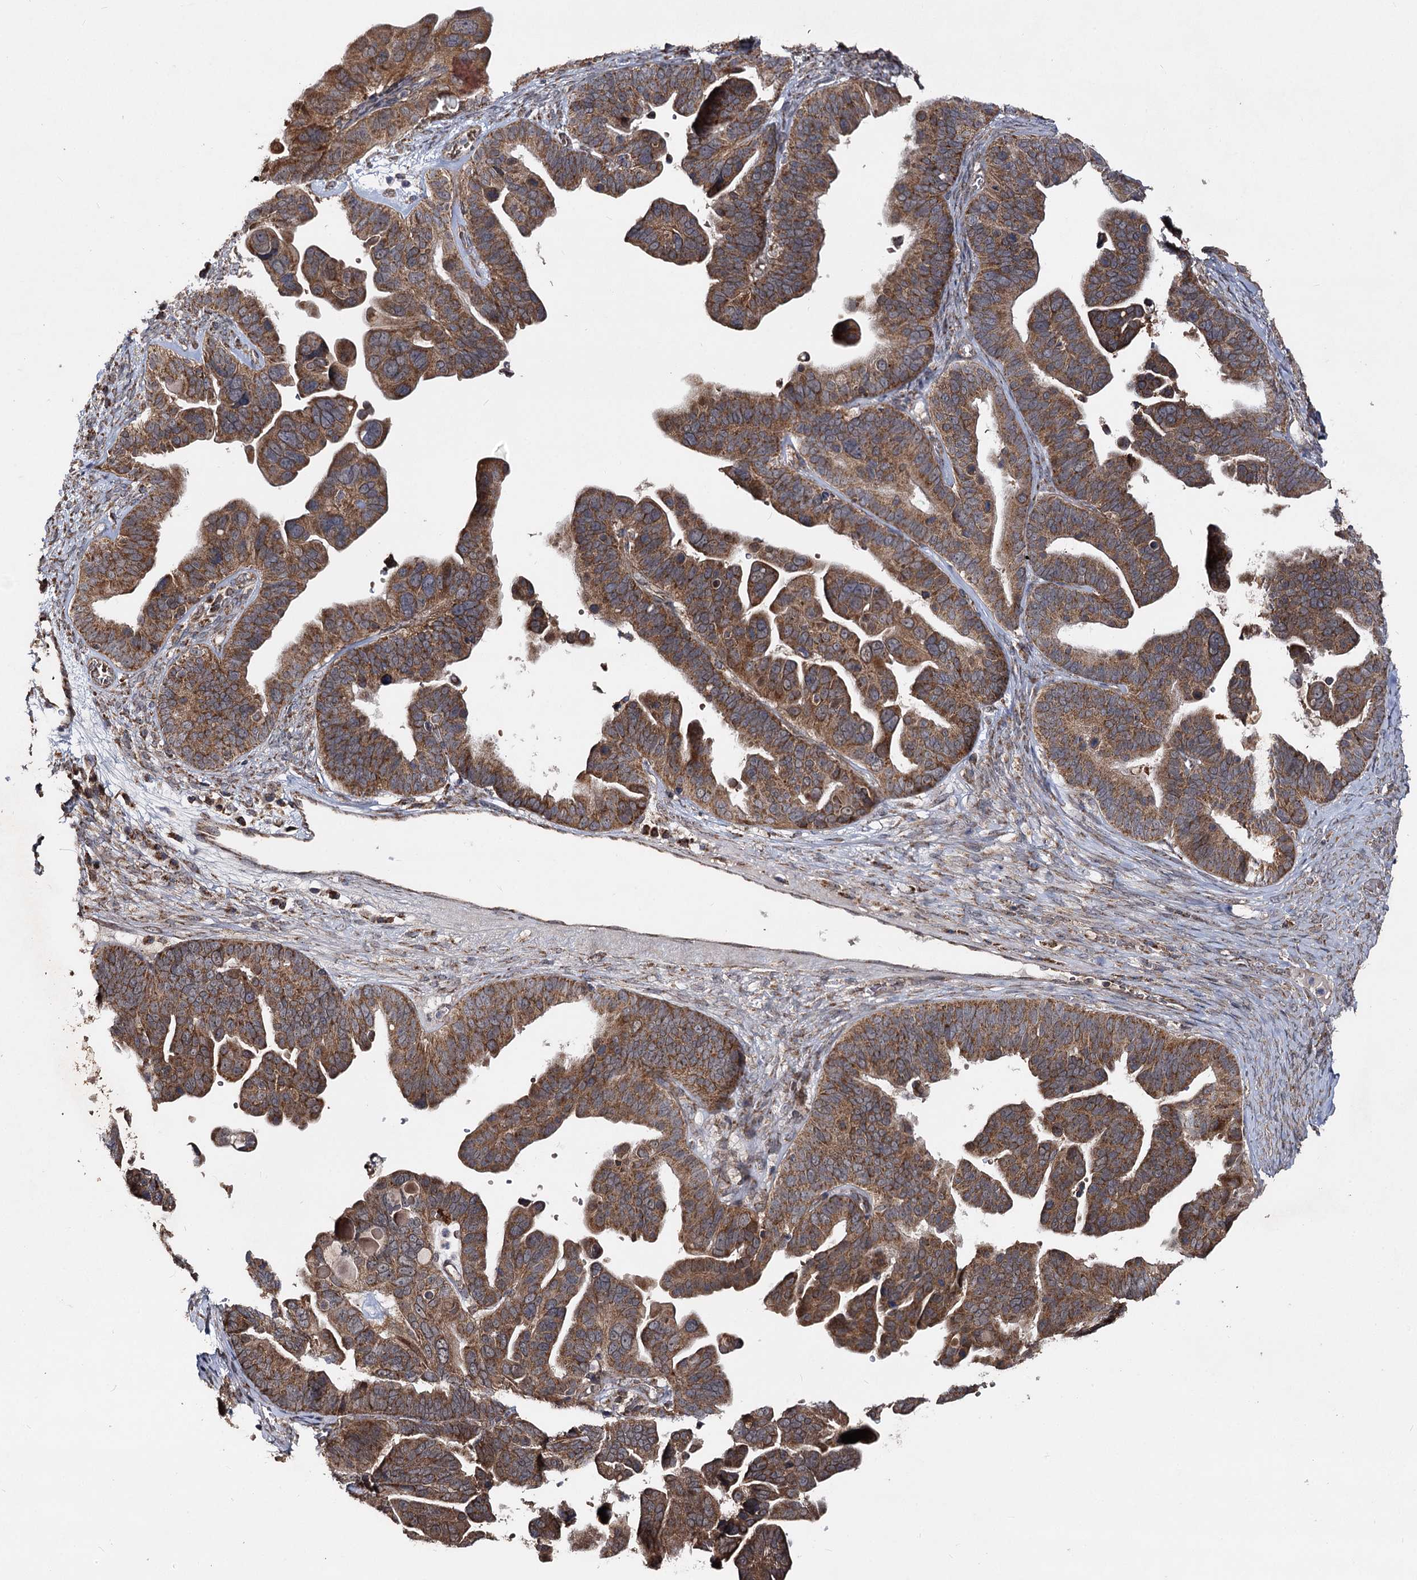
{"staining": {"intensity": "strong", "quantity": ">75%", "location": "cytoplasmic/membranous"}, "tissue": "ovarian cancer", "cell_type": "Tumor cells", "image_type": "cancer", "snomed": [{"axis": "morphology", "description": "Cystadenocarcinoma, serous, NOS"}, {"axis": "topography", "description": "Ovary"}], "caption": "The histopathology image exhibits a brown stain indicating the presence of a protein in the cytoplasmic/membranous of tumor cells in serous cystadenocarcinoma (ovarian).", "gene": "MINDY3", "patient": {"sex": "female", "age": 56}}